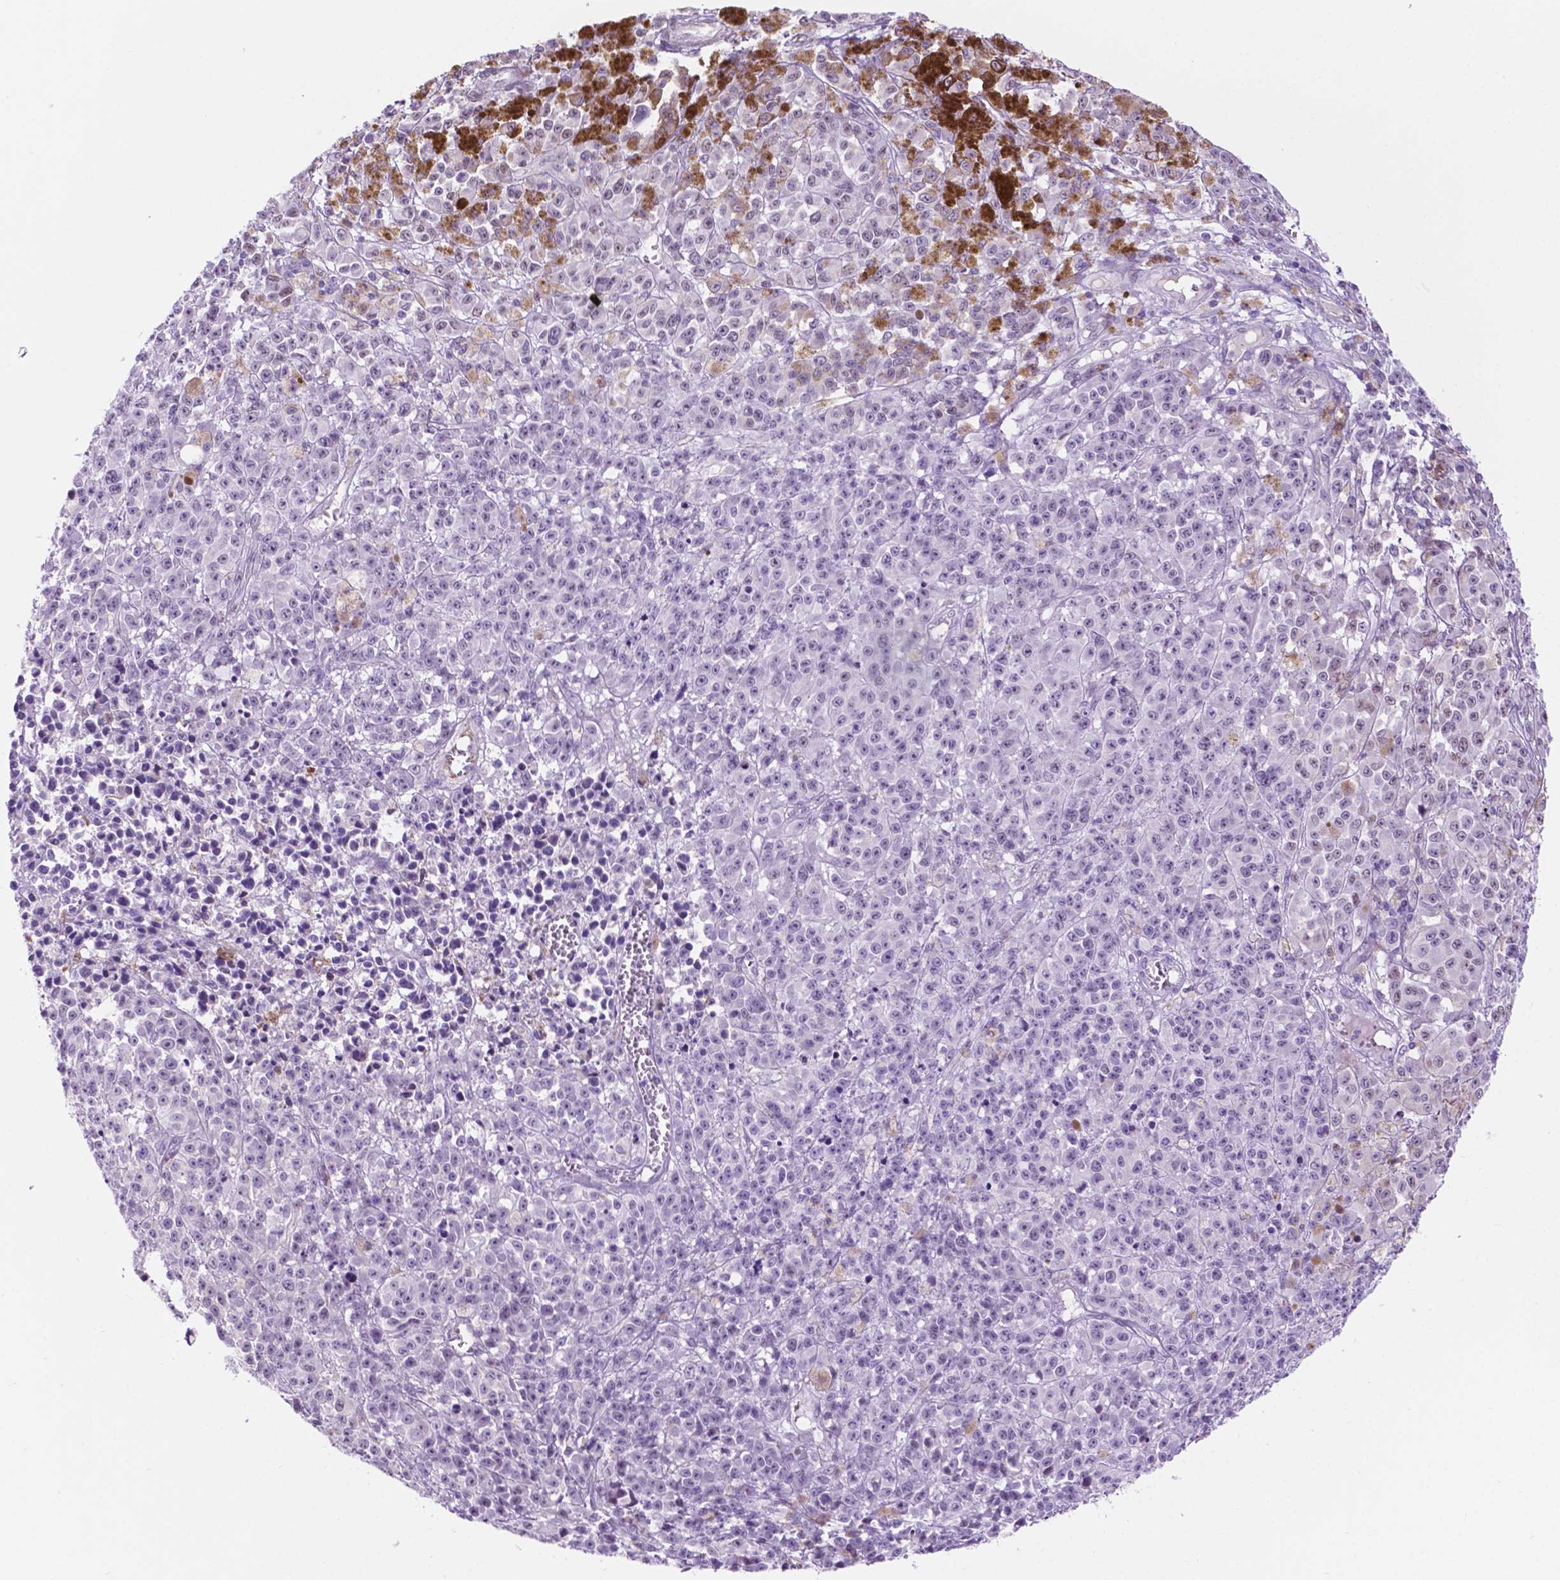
{"staining": {"intensity": "negative", "quantity": "none", "location": "none"}, "tissue": "melanoma", "cell_type": "Tumor cells", "image_type": "cancer", "snomed": [{"axis": "morphology", "description": "Malignant melanoma, NOS"}, {"axis": "topography", "description": "Skin"}], "caption": "Histopathology image shows no protein staining in tumor cells of malignant melanoma tissue.", "gene": "ACY3", "patient": {"sex": "female", "age": 58}}